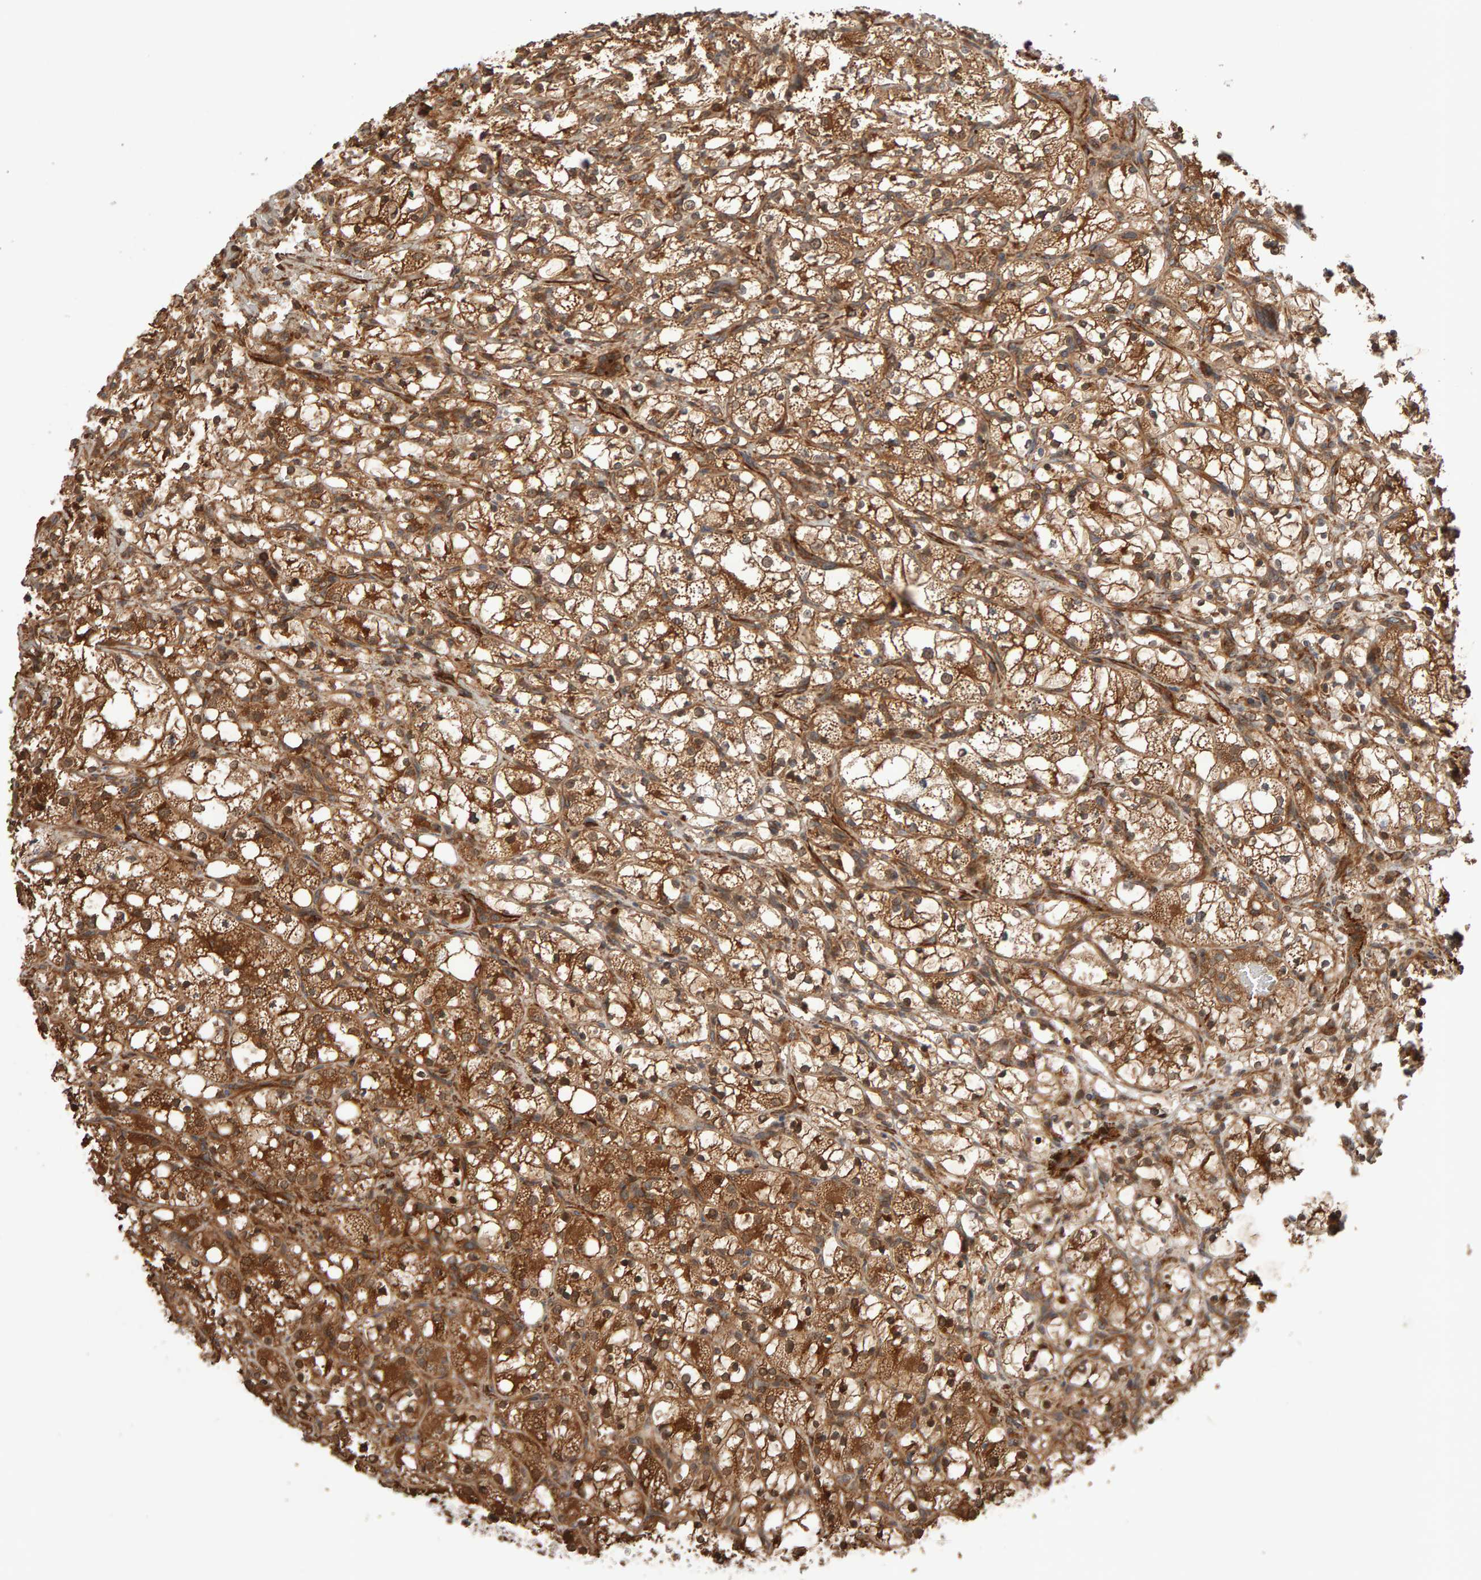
{"staining": {"intensity": "moderate", "quantity": ">75%", "location": "cytoplasmic/membranous"}, "tissue": "renal cancer", "cell_type": "Tumor cells", "image_type": "cancer", "snomed": [{"axis": "morphology", "description": "Adenocarcinoma, NOS"}, {"axis": "topography", "description": "Kidney"}], "caption": "The photomicrograph reveals staining of renal adenocarcinoma, revealing moderate cytoplasmic/membranous protein expression (brown color) within tumor cells. The protein of interest is shown in brown color, while the nuclei are stained blue.", "gene": "SYNRG", "patient": {"sex": "female", "age": 69}}